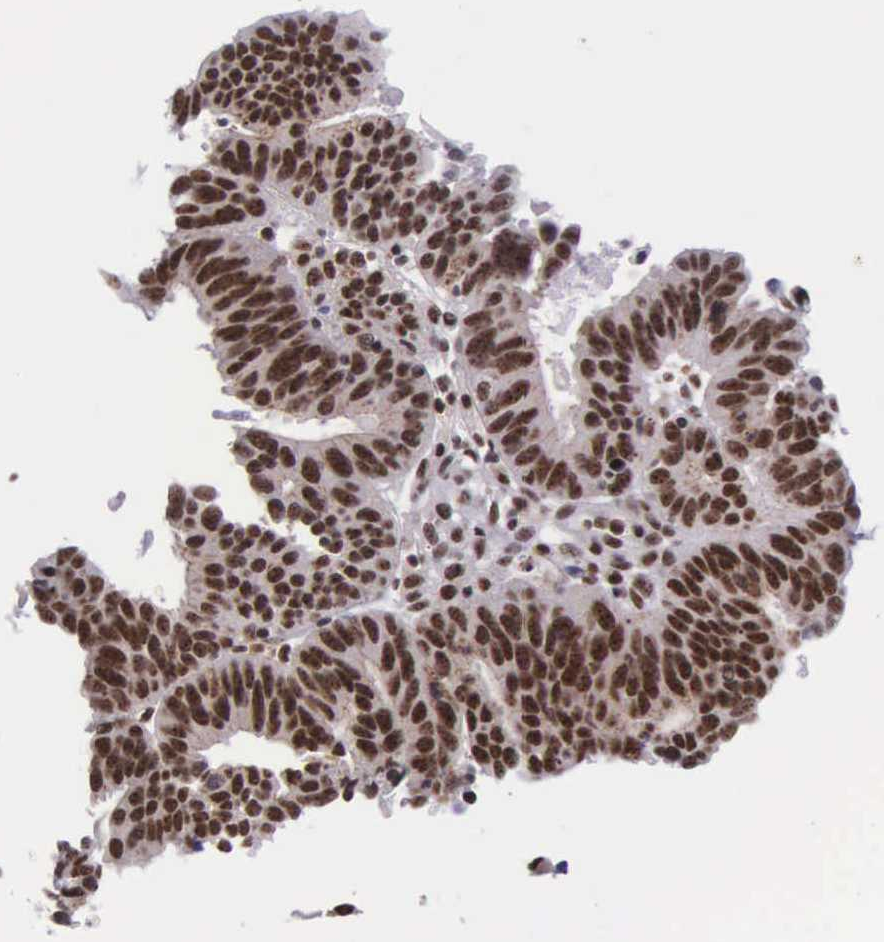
{"staining": {"intensity": "moderate", "quantity": ">75%", "location": "nuclear"}, "tissue": "ovarian cancer", "cell_type": "Tumor cells", "image_type": "cancer", "snomed": [{"axis": "morphology", "description": "Carcinoma, endometroid"}, {"axis": "morphology", "description": "Cystadenocarcinoma, serous, NOS"}, {"axis": "topography", "description": "Ovary"}], "caption": "Brown immunohistochemical staining in ovarian cancer demonstrates moderate nuclear expression in approximately >75% of tumor cells. The staining was performed using DAB (3,3'-diaminobenzidine) to visualize the protein expression in brown, while the nuclei were stained in blue with hematoxylin (Magnification: 20x).", "gene": "FAM47A", "patient": {"sex": "female", "age": 45}}